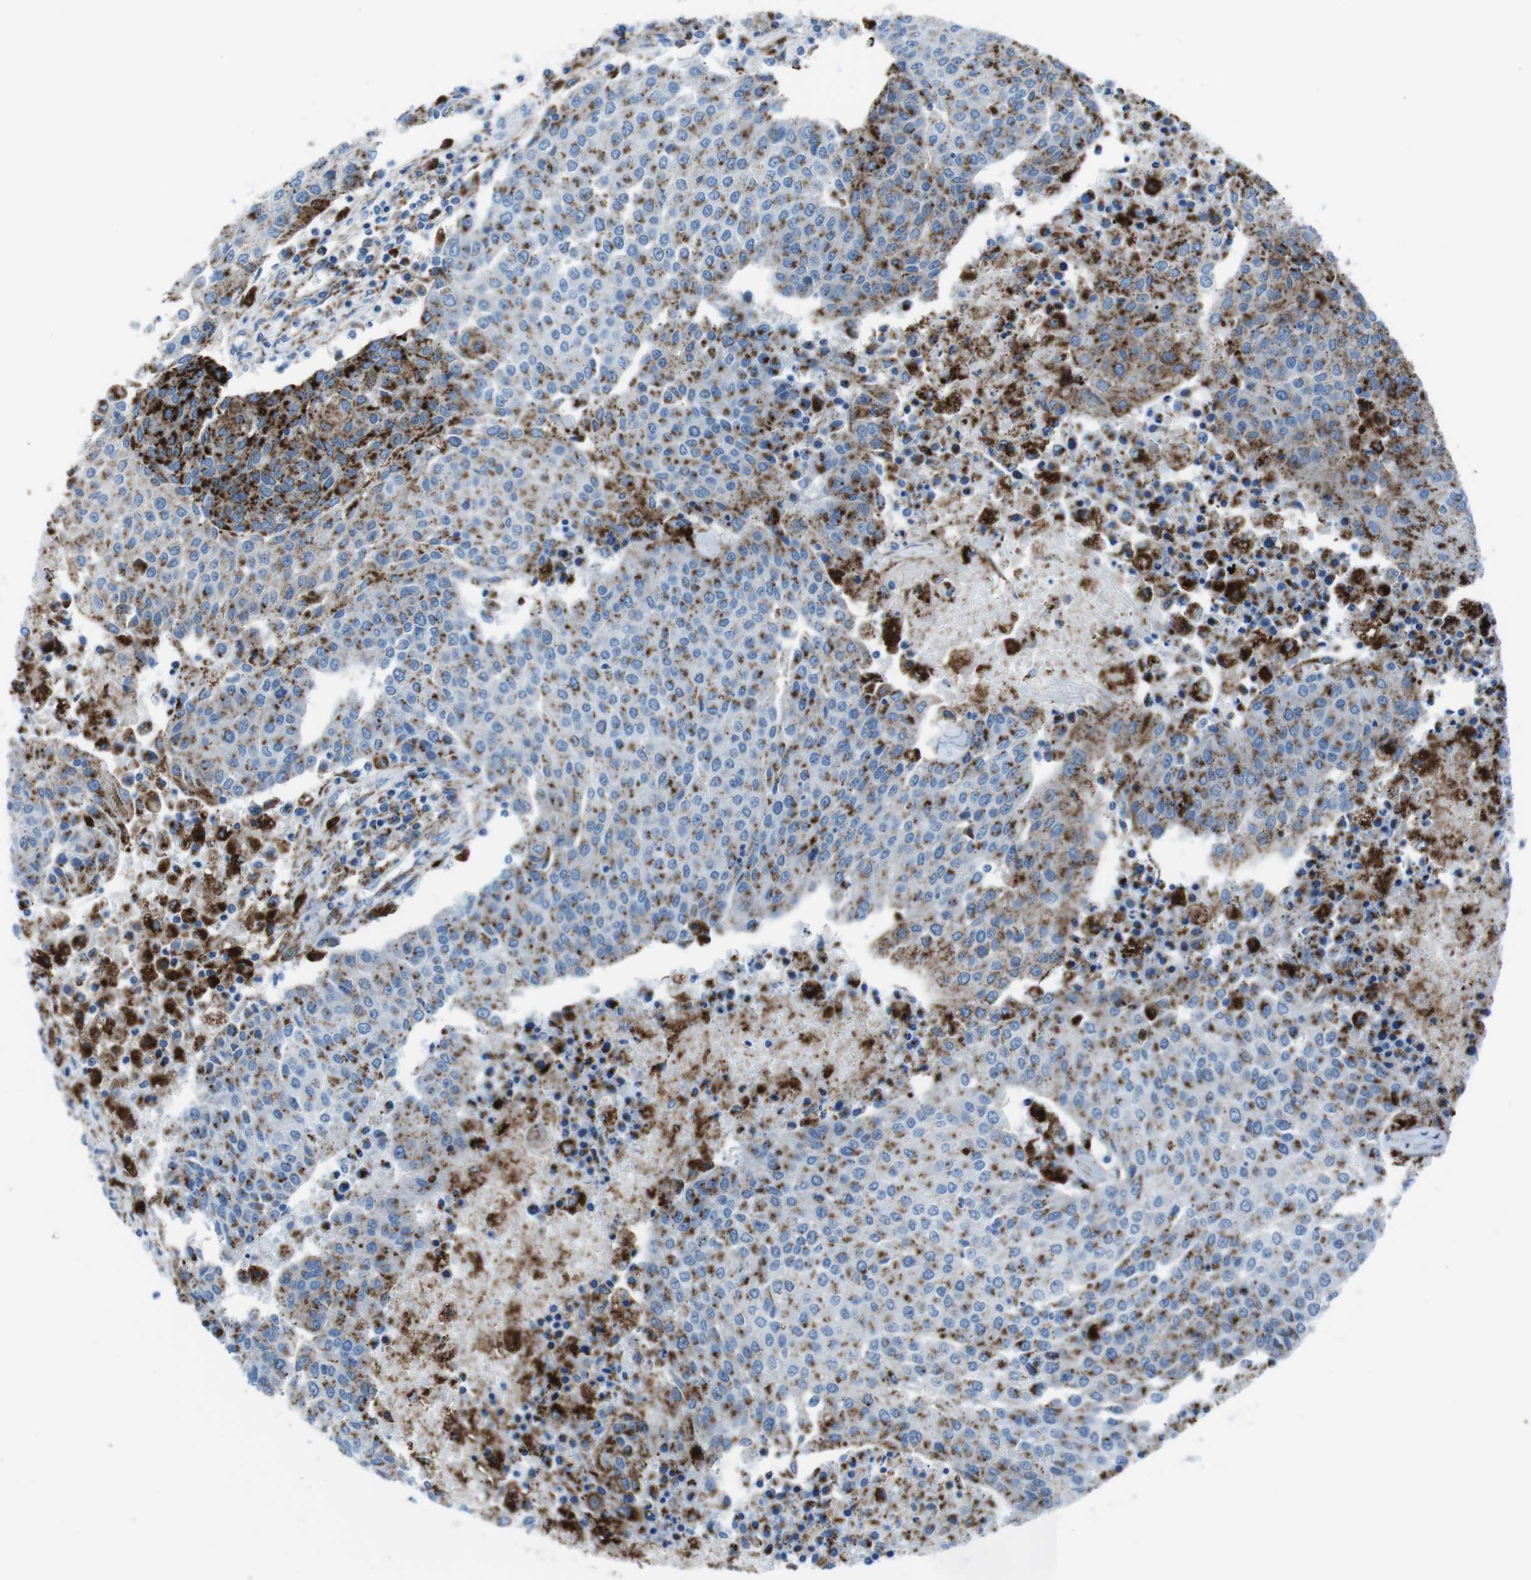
{"staining": {"intensity": "moderate", "quantity": ">75%", "location": "cytoplasmic/membranous"}, "tissue": "urothelial cancer", "cell_type": "Tumor cells", "image_type": "cancer", "snomed": [{"axis": "morphology", "description": "Urothelial carcinoma, High grade"}, {"axis": "topography", "description": "Urinary bladder"}], "caption": "Urothelial cancer stained with a brown dye shows moderate cytoplasmic/membranous positive expression in approximately >75% of tumor cells.", "gene": "SCARB2", "patient": {"sex": "female", "age": 85}}